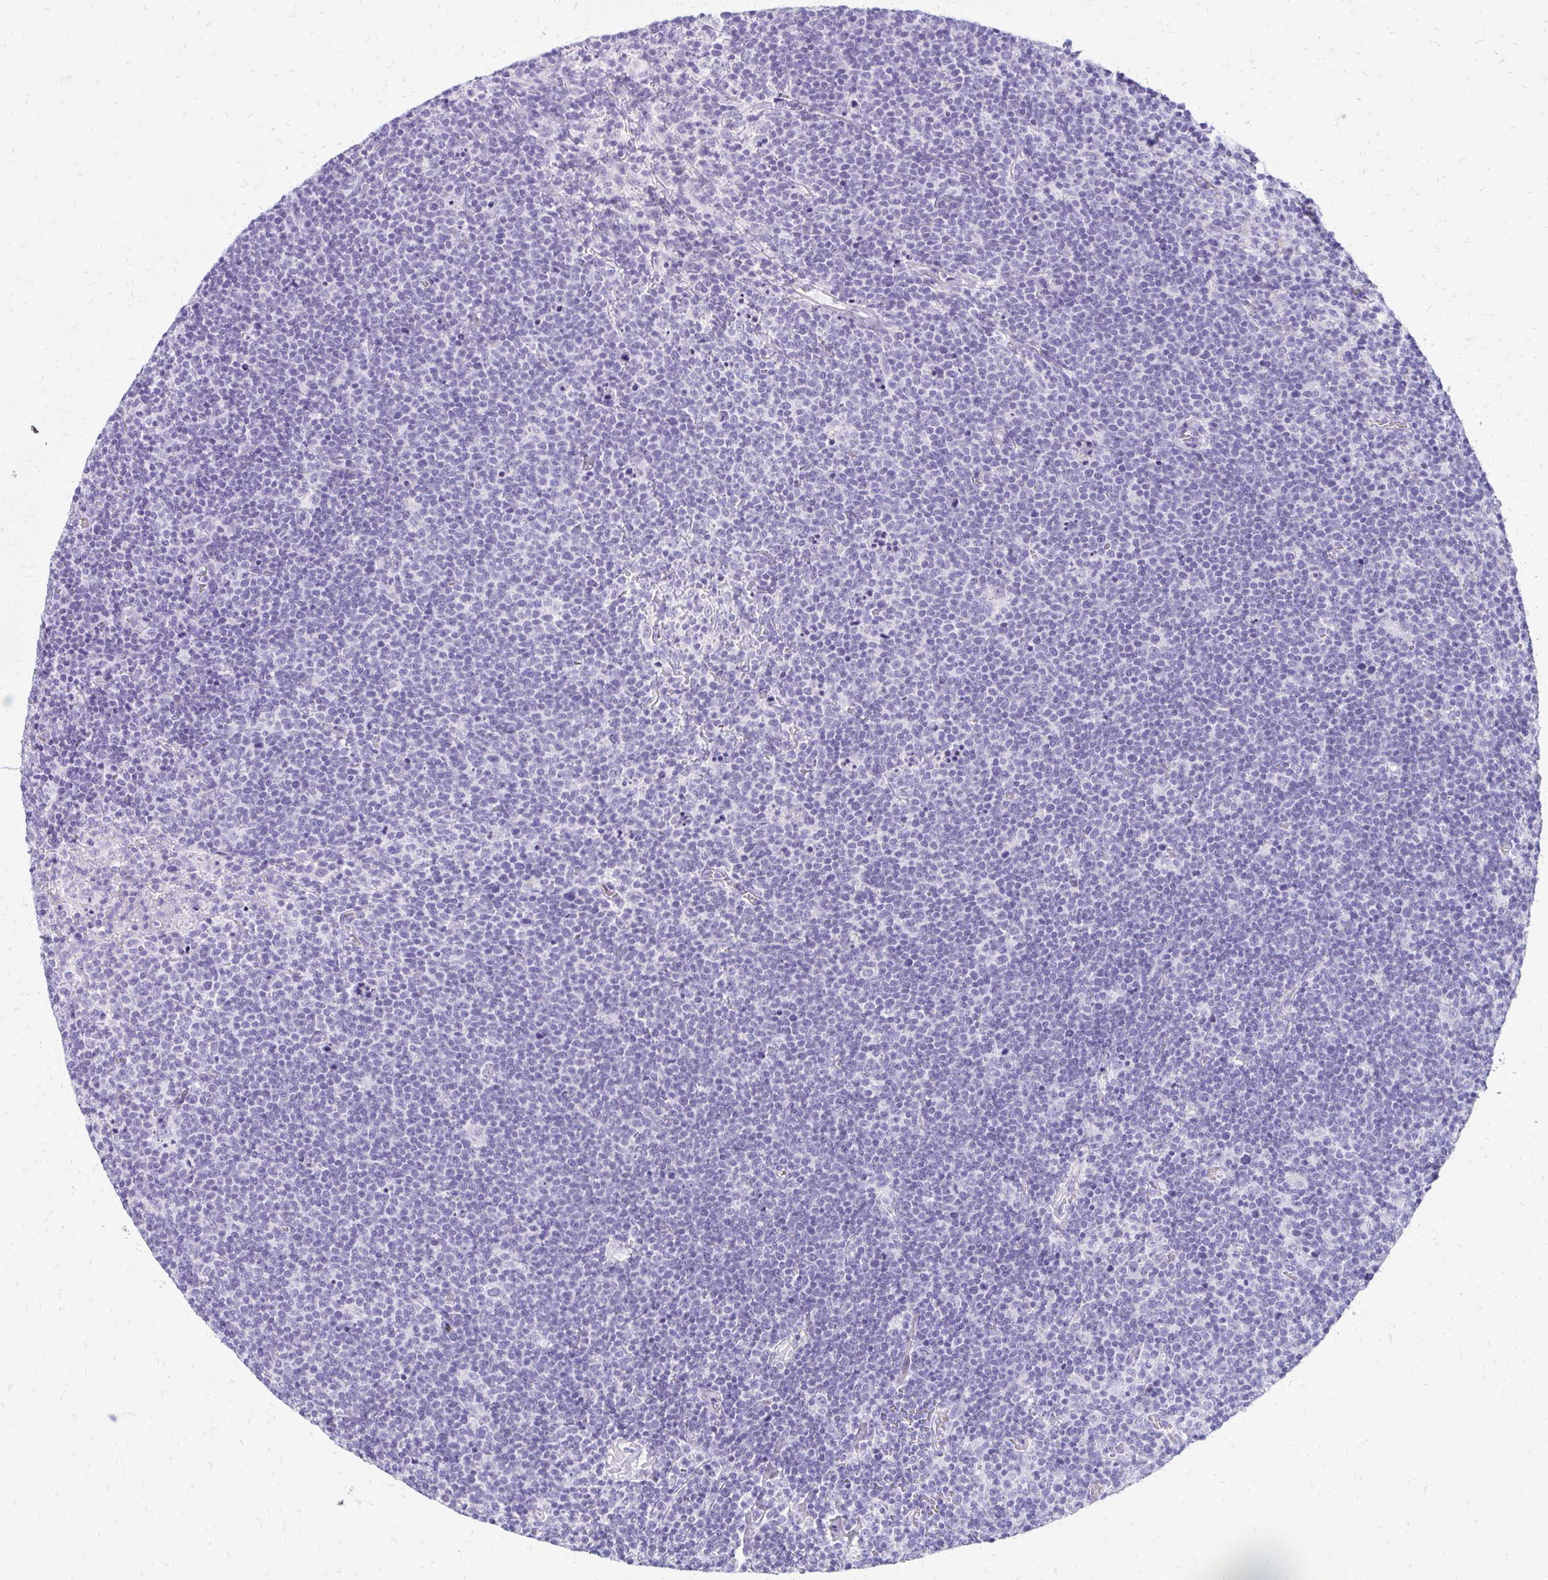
{"staining": {"intensity": "negative", "quantity": "none", "location": "none"}, "tissue": "lymphoma", "cell_type": "Tumor cells", "image_type": "cancer", "snomed": [{"axis": "morphology", "description": "Malignant lymphoma, non-Hodgkin's type, High grade"}, {"axis": "topography", "description": "Lymph node"}], "caption": "Tumor cells are negative for protein expression in human malignant lymphoma, non-Hodgkin's type (high-grade).", "gene": "SLC32A1", "patient": {"sex": "male", "age": 61}}